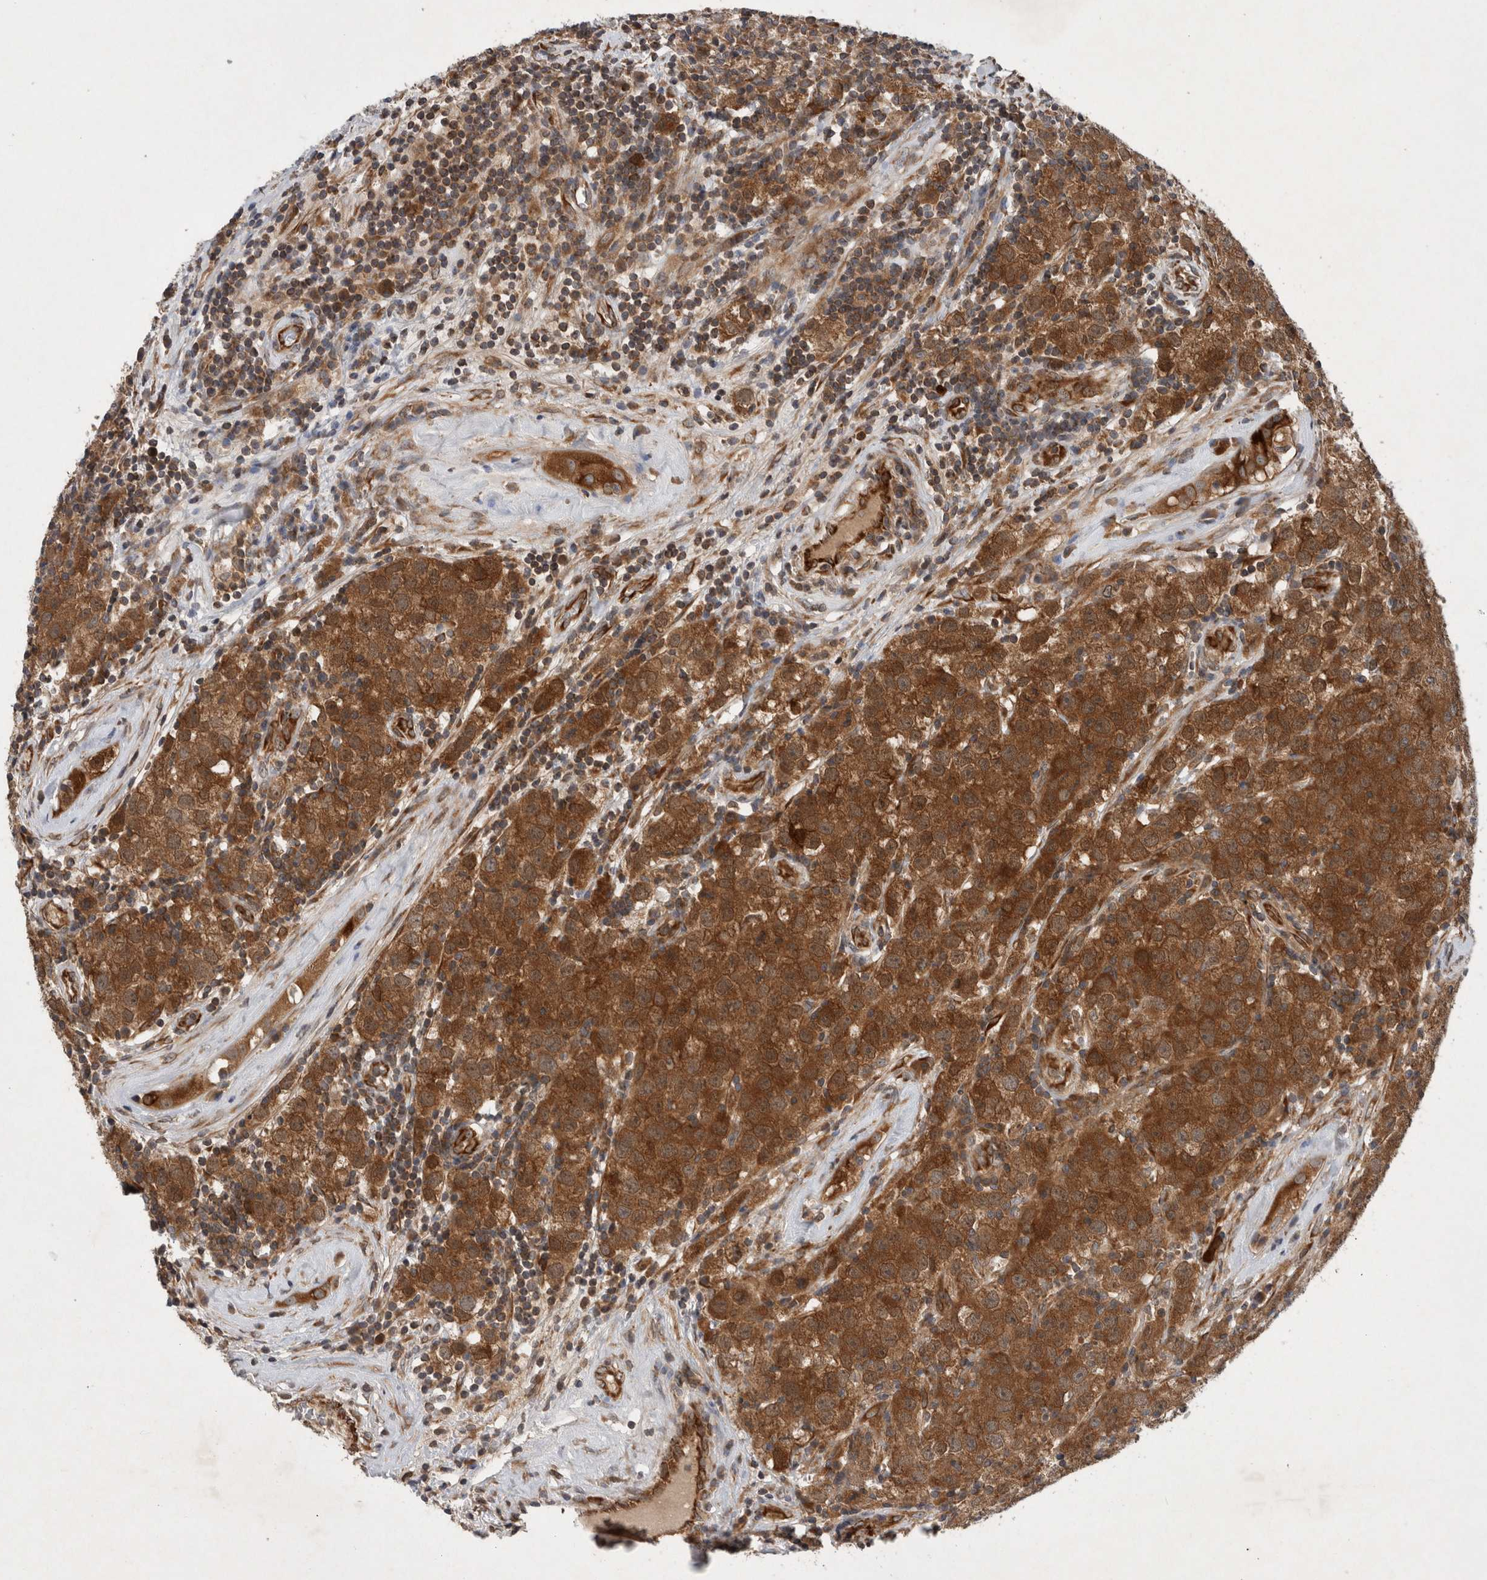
{"staining": {"intensity": "strong", "quantity": ">75%", "location": "cytoplasmic/membranous"}, "tissue": "testis cancer", "cell_type": "Tumor cells", "image_type": "cancer", "snomed": [{"axis": "morphology", "description": "Seminoma, NOS"}, {"axis": "morphology", "description": "Carcinoma, Embryonal, NOS"}, {"axis": "topography", "description": "Testis"}], "caption": "This histopathology image demonstrates immunohistochemistry staining of human testis seminoma, with high strong cytoplasmic/membranous staining in approximately >75% of tumor cells.", "gene": "PDCD2", "patient": {"sex": "male", "age": 28}}